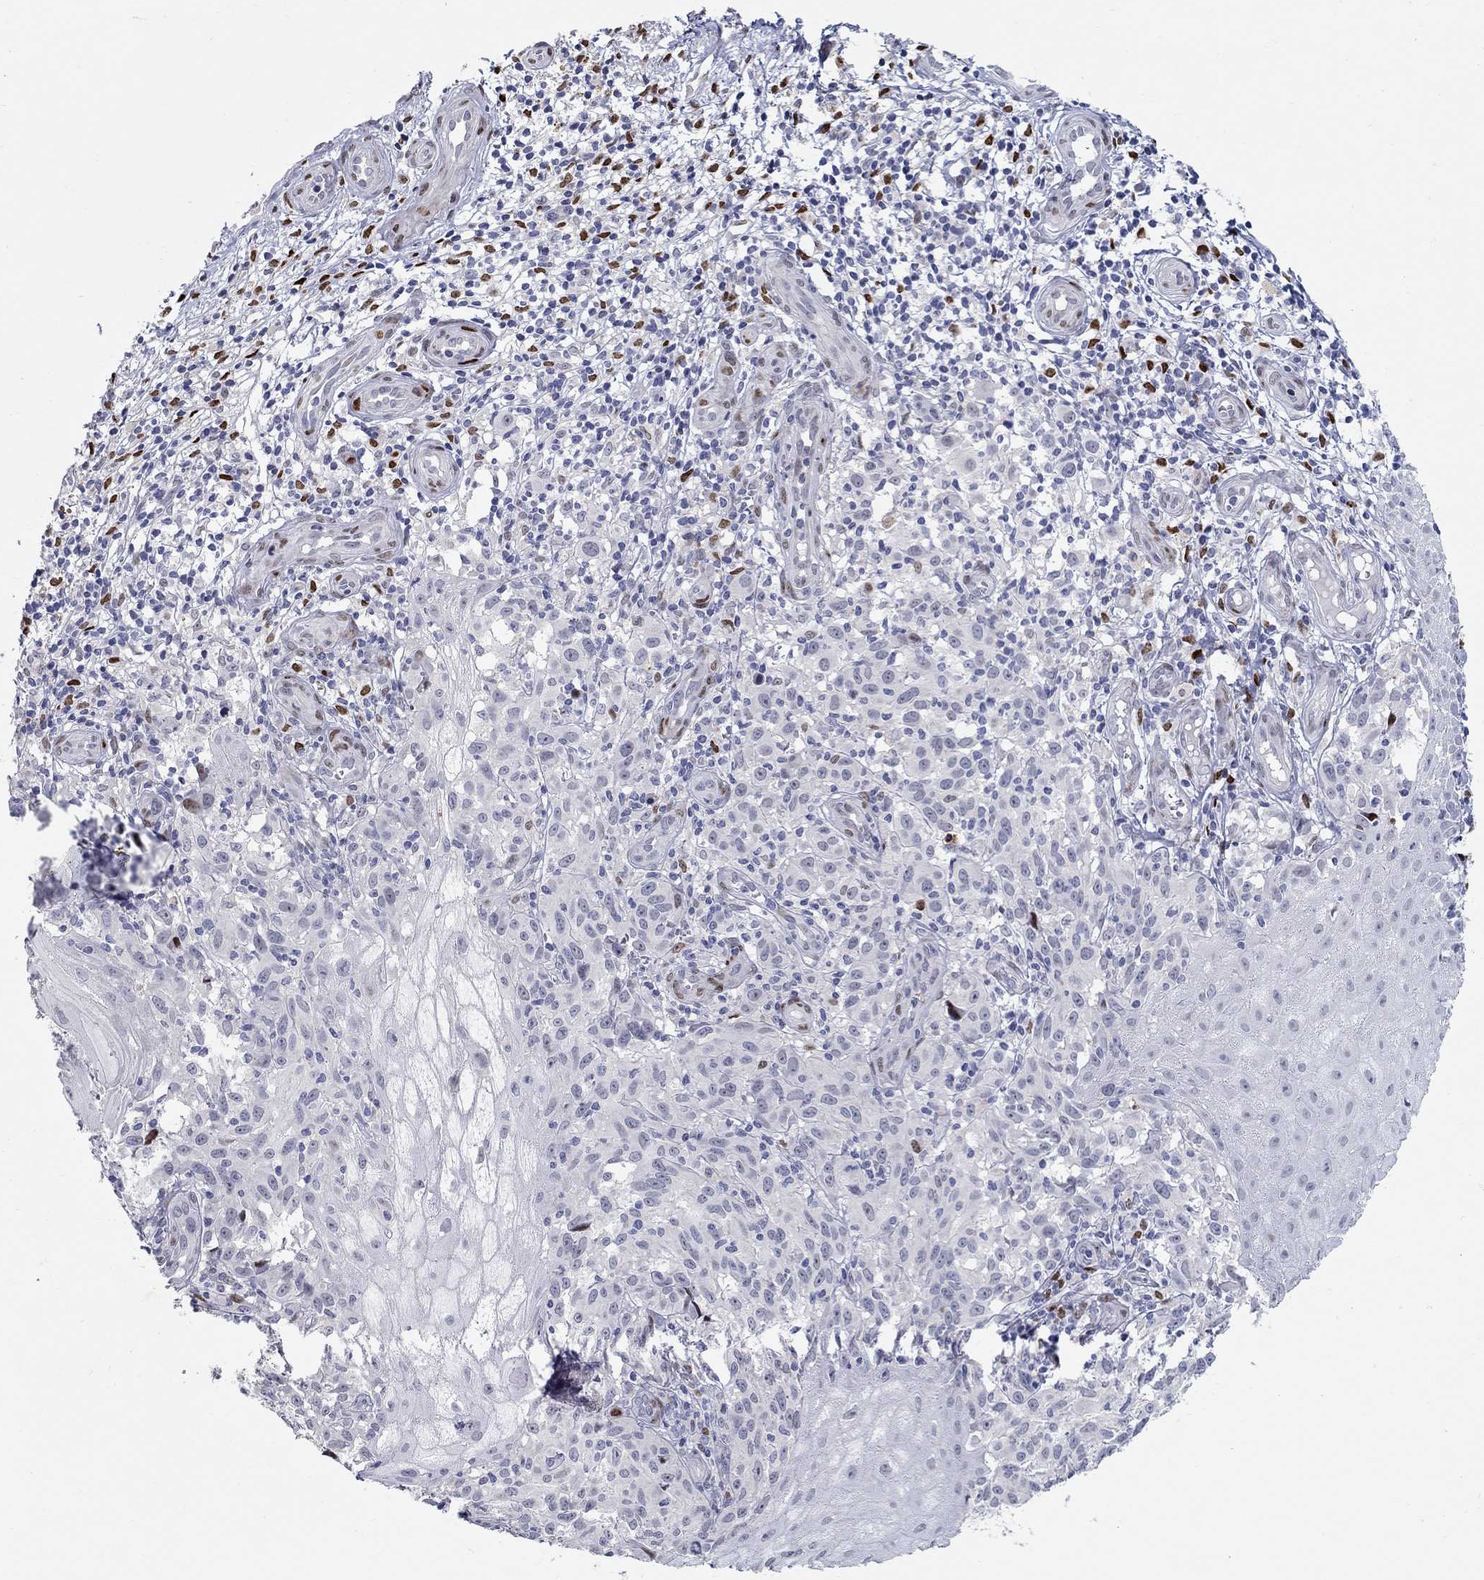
{"staining": {"intensity": "moderate", "quantity": "<25%", "location": "nuclear"}, "tissue": "melanoma", "cell_type": "Tumor cells", "image_type": "cancer", "snomed": [{"axis": "morphology", "description": "Malignant melanoma, NOS"}, {"axis": "topography", "description": "Skin"}], "caption": "This image displays malignant melanoma stained with immunohistochemistry (IHC) to label a protein in brown. The nuclear of tumor cells show moderate positivity for the protein. Nuclei are counter-stained blue.", "gene": "RAPGEF5", "patient": {"sex": "female", "age": 53}}